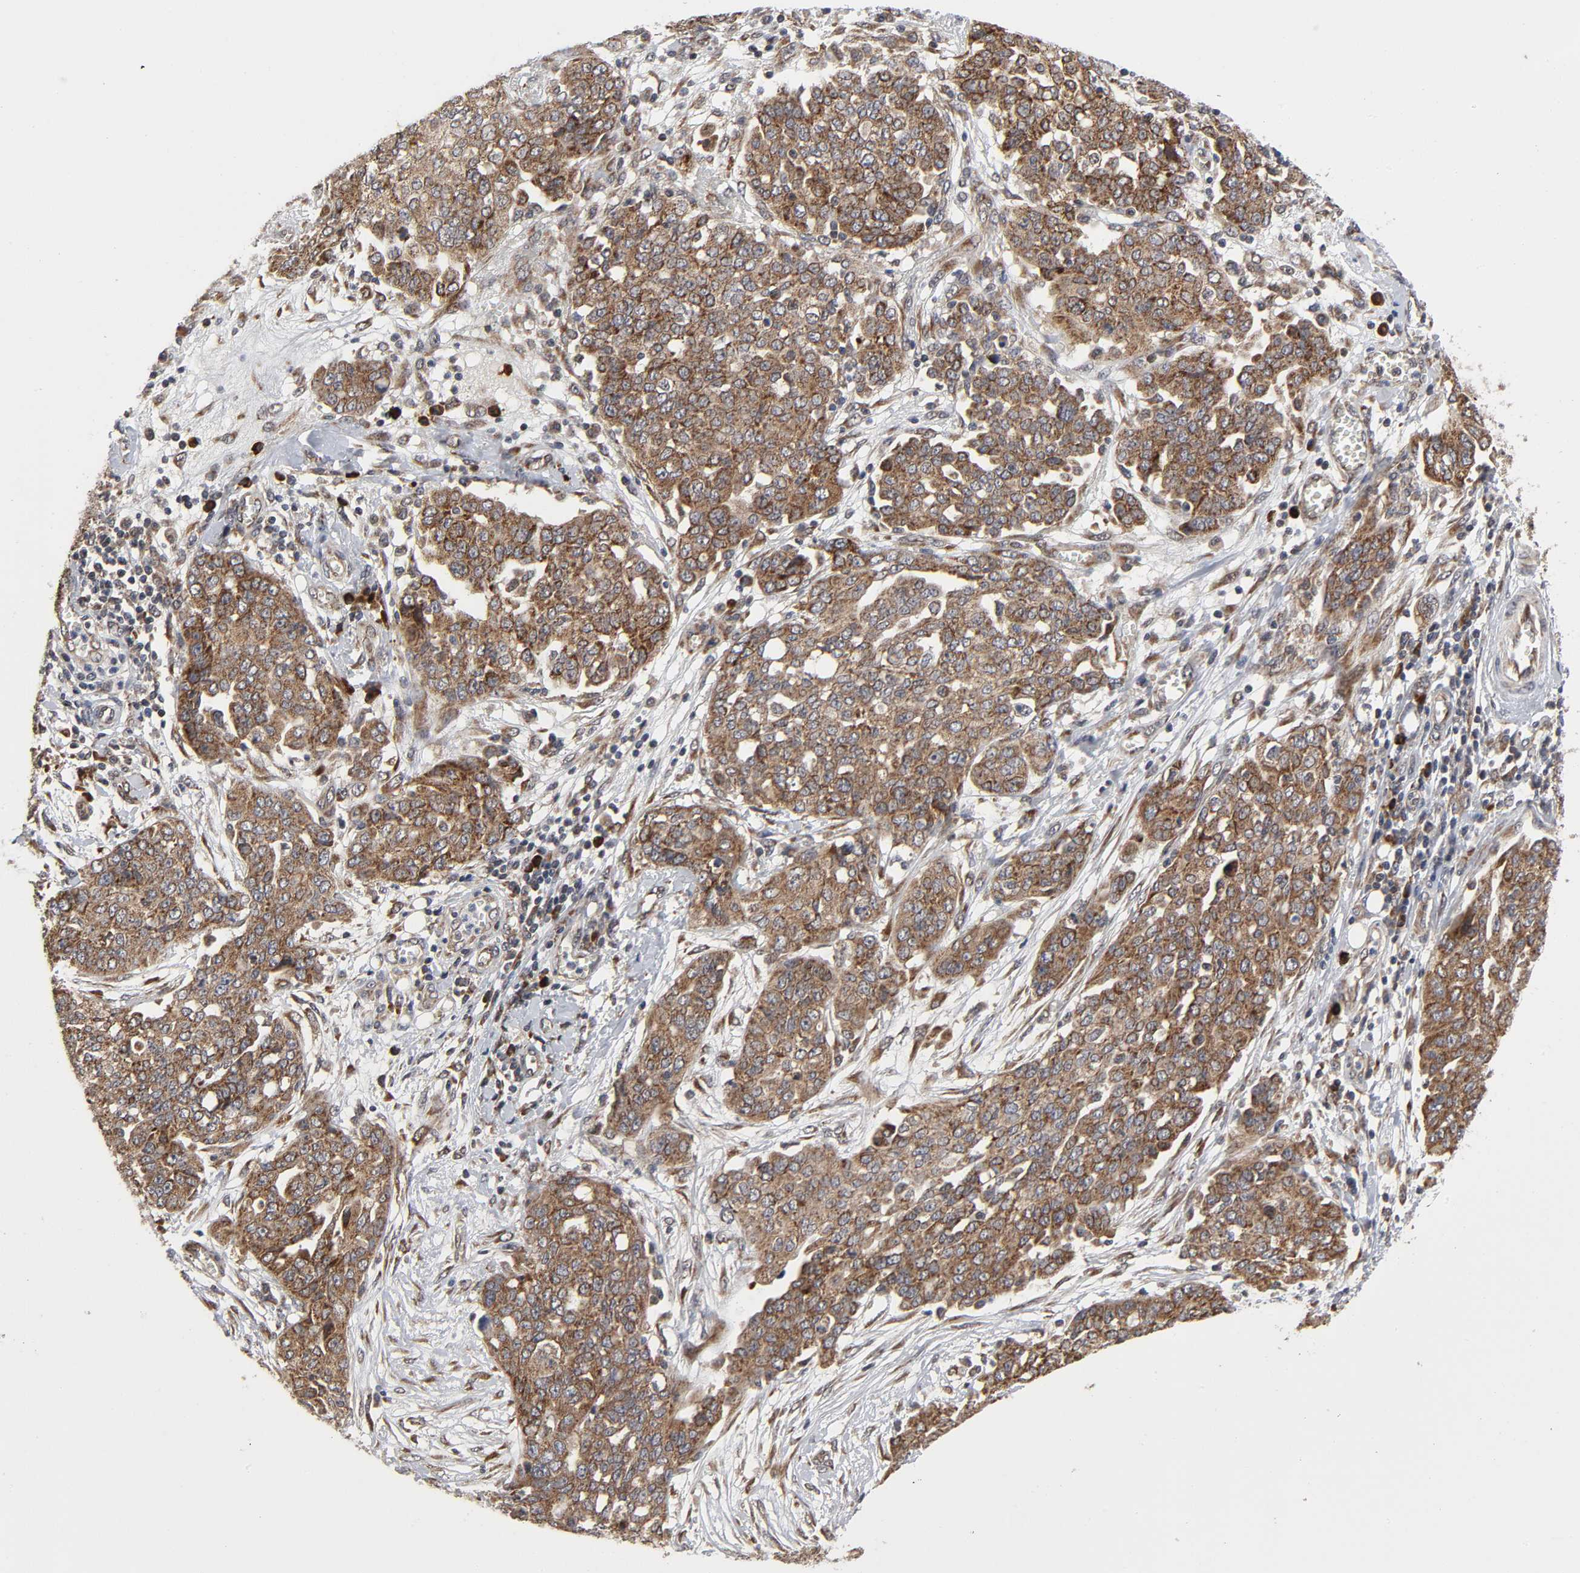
{"staining": {"intensity": "strong", "quantity": ">75%", "location": "cytoplasmic/membranous"}, "tissue": "ovarian cancer", "cell_type": "Tumor cells", "image_type": "cancer", "snomed": [{"axis": "morphology", "description": "Cystadenocarcinoma, serous, NOS"}, {"axis": "topography", "description": "Soft tissue"}, {"axis": "topography", "description": "Ovary"}], "caption": "DAB (3,3'-diaminobenzidine) immunohistochemical staining of human ovarian cancer (serous cystadenocarcinoma) exhibits strong cytoplasmic/membranous protein positivity in approximately >75% of tumor cells. Nuclei are stained in blue.", "gene": "SLC30A9", "patient": {"sex": "female", "age": 57}}